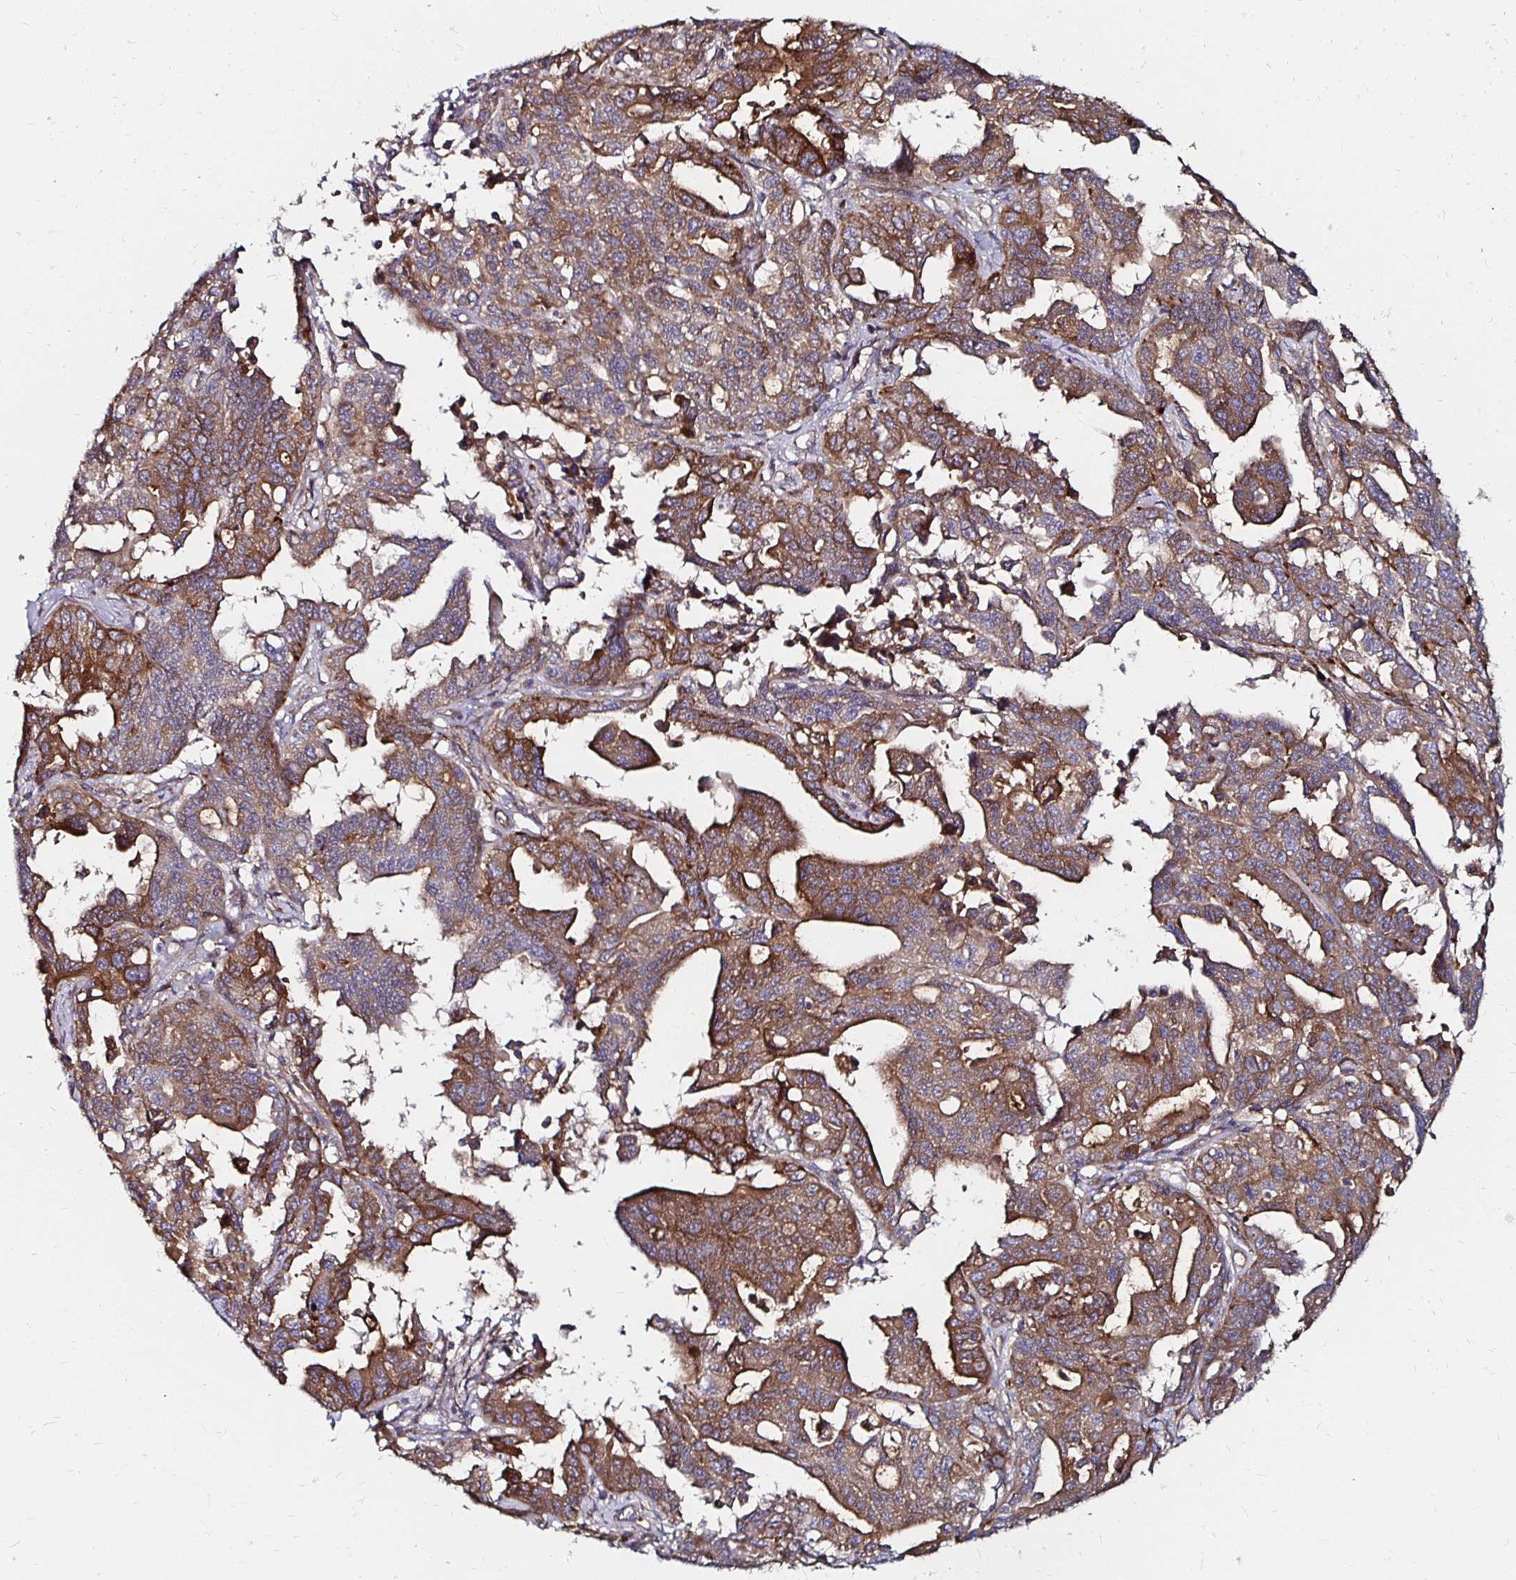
{"staining": {"intensity": "moderate", "quantity": ">75%", "location": "cytoplasmic/membranous"}, "tissue": "ovarian cancer", "cell_type": "Tumor cells", "image_type": "cancer", "snomed": [{"axis": "morphology", "description": "Adenocarcinoma, NOS"}, {"axis": "morphology", "description": "Carcinoma, endometroid"}, {"axis": "topography", "description": "Ovary"}], "caption": "Brown immunohistochemical staining in human ovarian endometroid carcinoma displays moderate cytoplasmic/membranous staining in about >75% of tumor cells.", "gene": "NCSTN", "patient": {"sex": "female", "age": 72}}